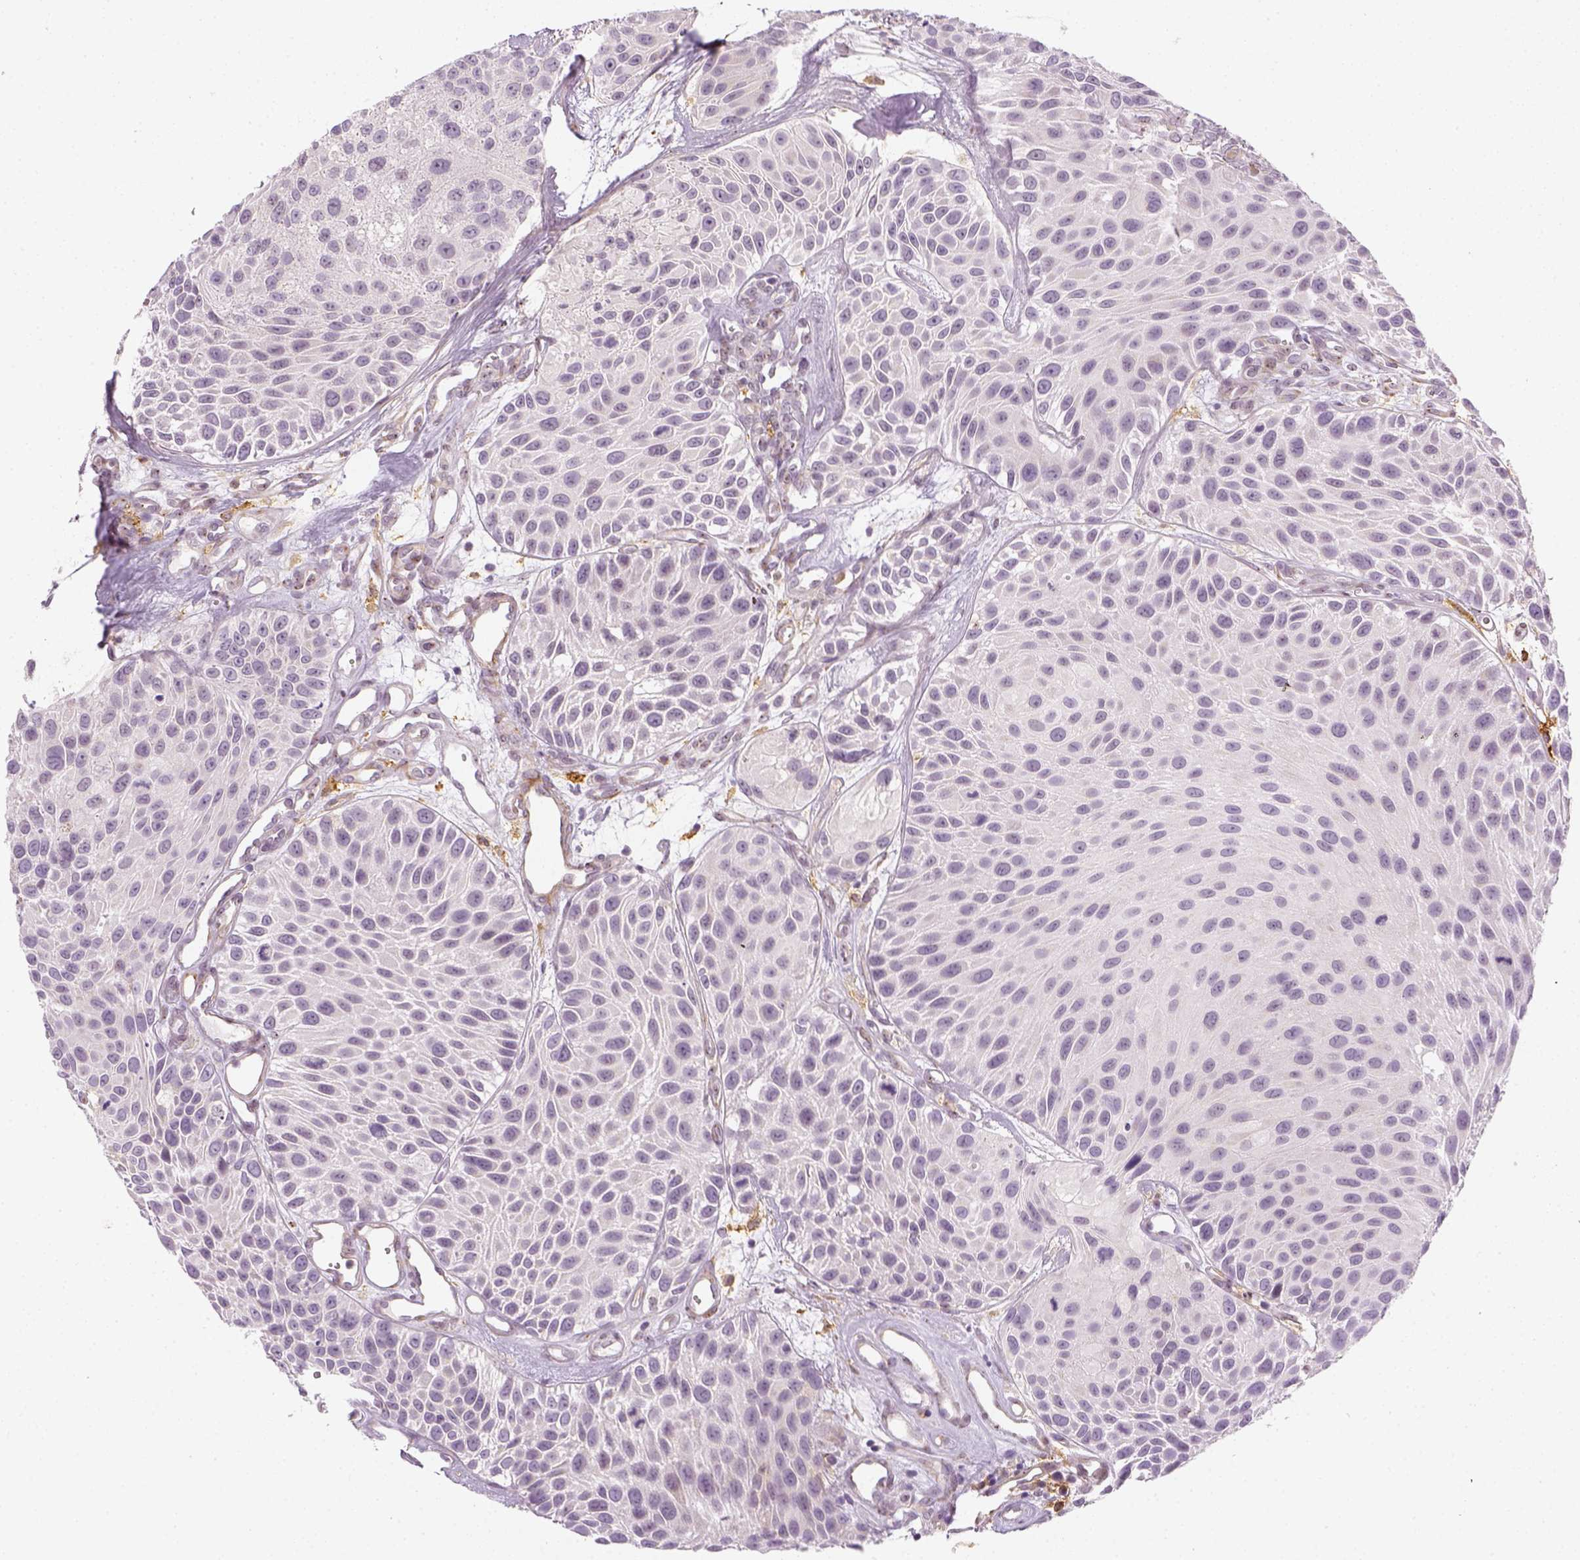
{"staining": {"intensity": "negative", "quantity": "none", "location": "none"}, "tissue": "urothelial cancer", "cell_type": "Tumor cells", "image_type": "cancer", "snomed": [{"axis": "morphology", "description": "Urothelial carcinoma, Low grade"}, {"axis": "topography", "description": "Urinary bladder"}], "caption": "The micrograph shows no significant staining in tumor cells of low-grade urothelial carcinoma. The staining was performed using DAB to visualize the protein expression in brown, while the nuclei were stained in blue with hematoxylin (Magnification: 20x).", "gene": "CD14", "patient": {"sex": "female", "age": 87}}